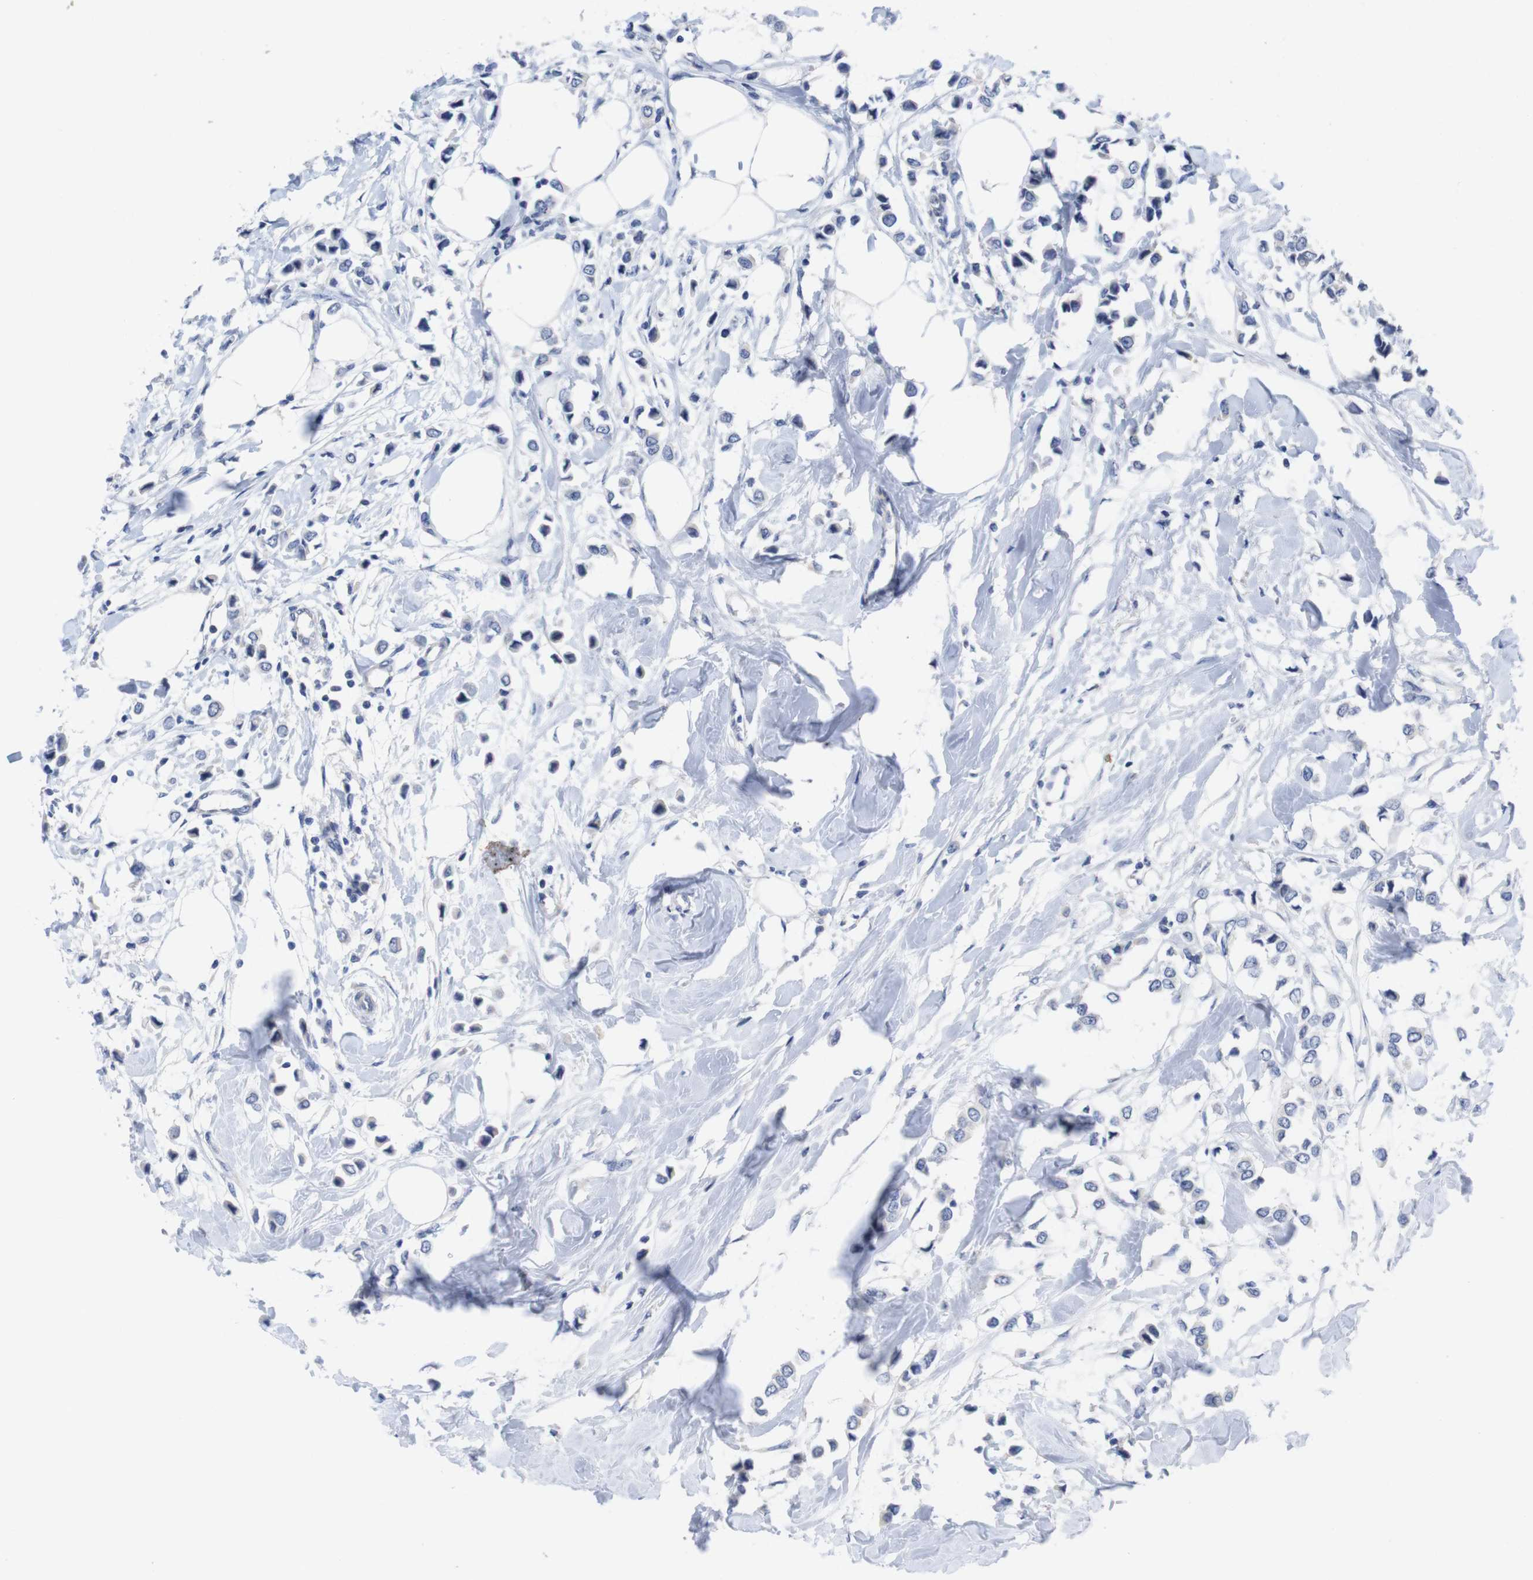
{"staining": {"intensity": "negative", "quantity": "none", "location": "none"}, "tissue": "breast cancer", "cell_type": "Tumor cells", "image_type": "cancer", "snomed": [{"axis": "morphology", "description": "Lobular carcinoma"}, {"axis": "topography", "description": "Breast"}], "caption": "High power microscopy image of an immunohistochemistry (IHC) micrograph of breast cancer (lobular carcinoma), revealing no significant staining in tumor cells.", "gene": "TNNI3", "patient": {"sex": "female", "age": 51}}